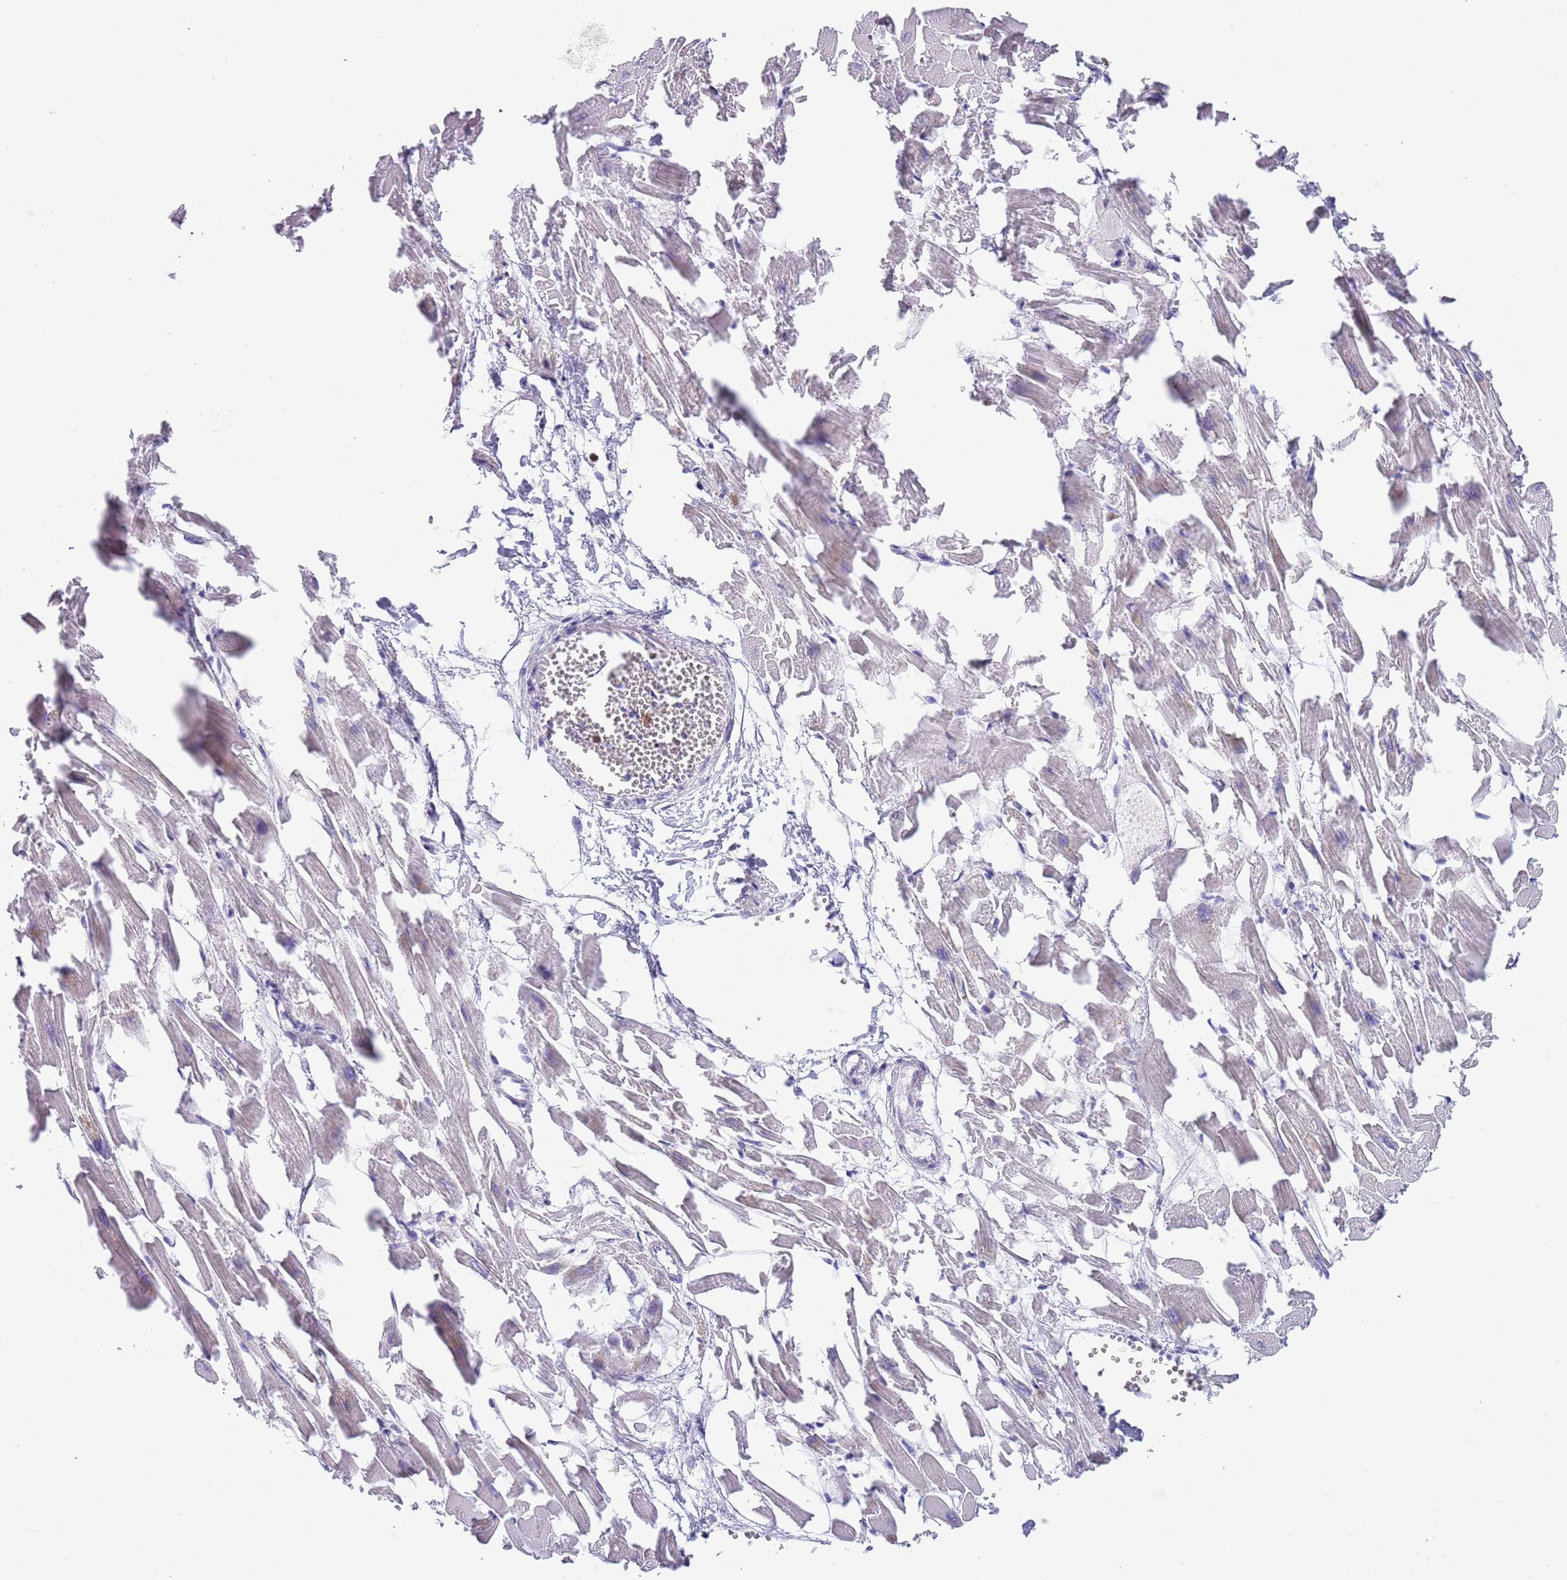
{"staining": {"intensity": "negative", "quantity": "none", "location": "none"}, "tissue": "heart muscle", "cell_type": "Cardiomyocytes", "image_type": "normal", "snomed": [{"axis": "morphology", "description": "Normal tissue, NOS"}, {"axis": "topography", "description": "Heart"}], "caption": "High power microscopy histopathology image of an IHC photomicrograph of unremarkable heart muscle, revealing no significant positivity in cardiomyocytes.", "gene": "ZFP2", "patient": {"sex": "female", "age": 64}}